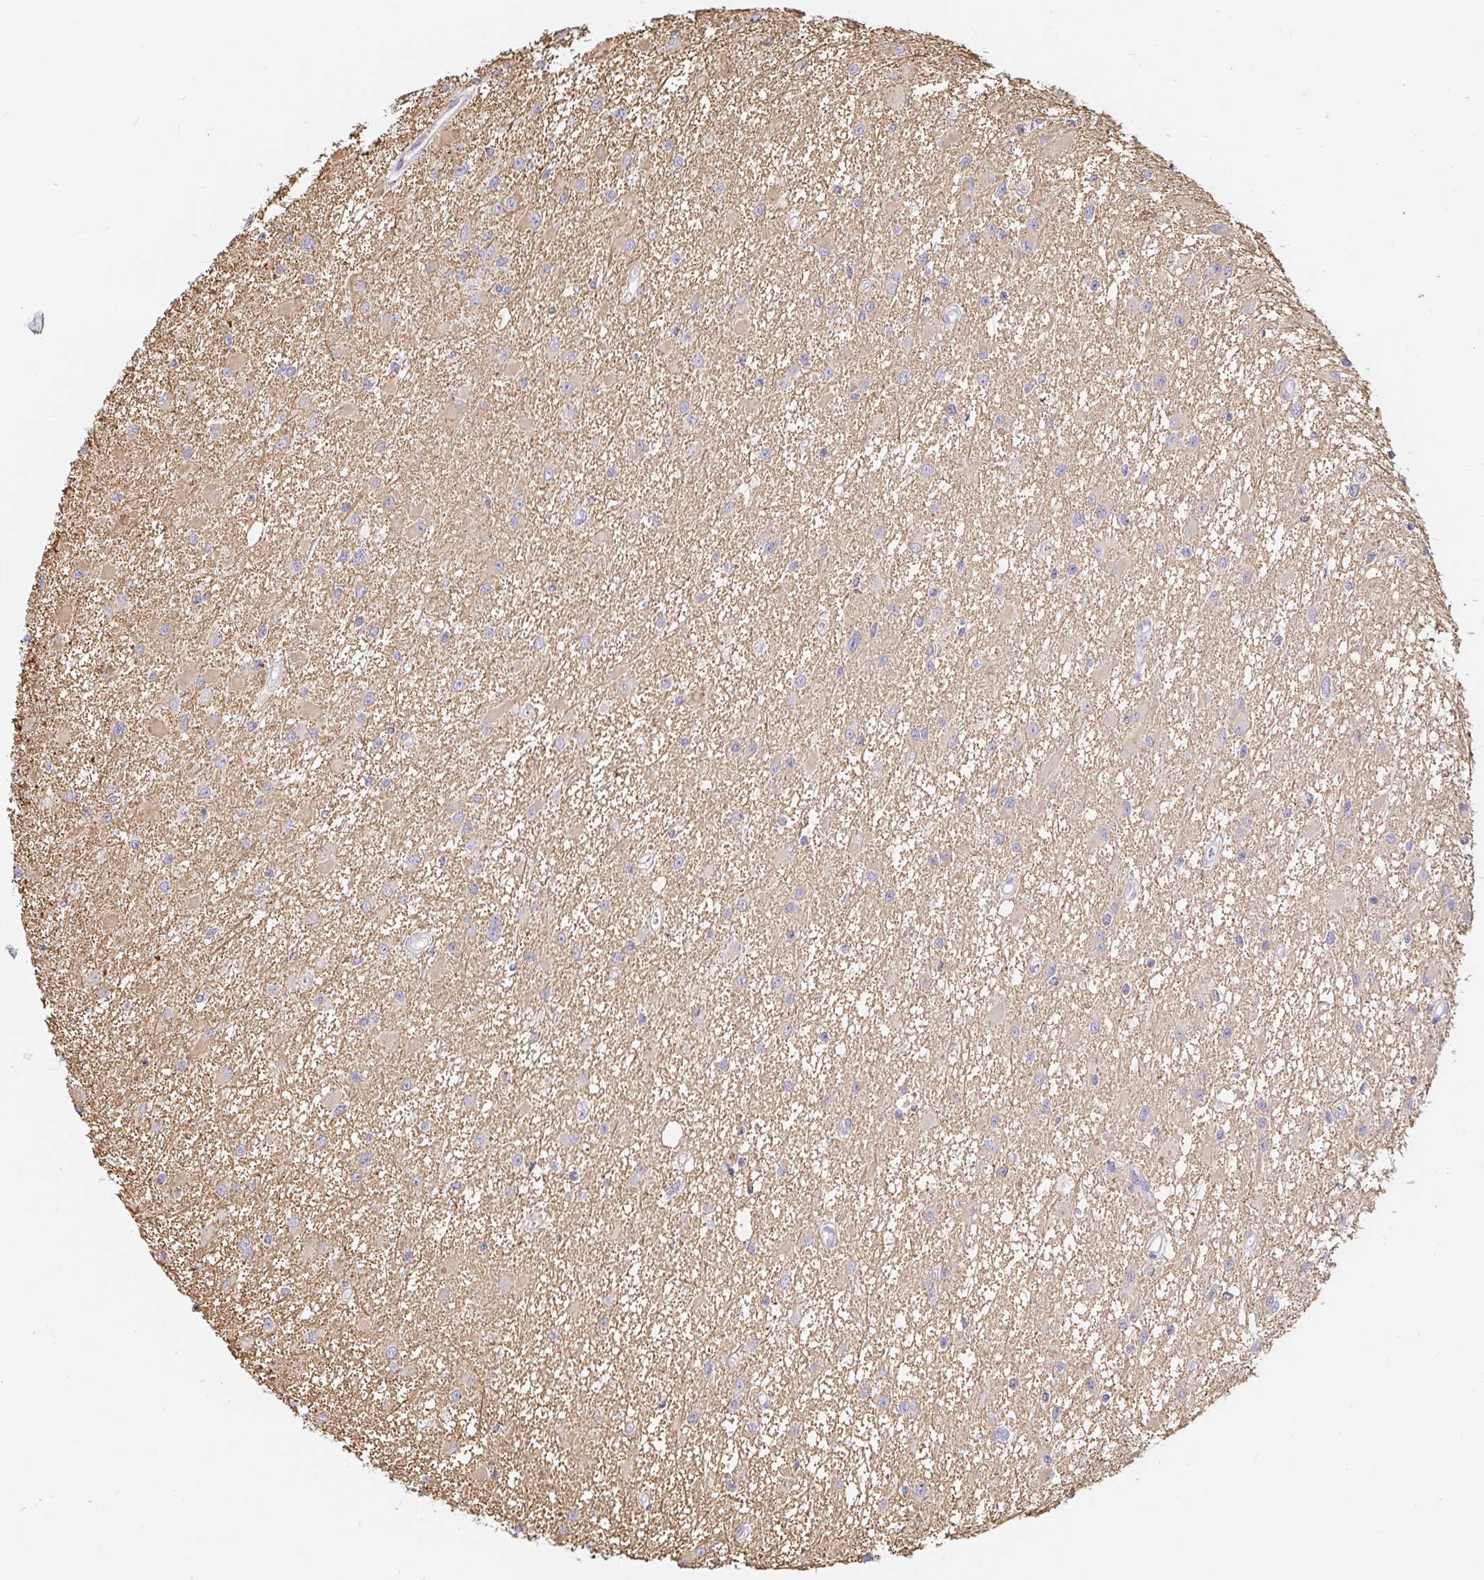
{"staining": {"intensity": "negative", "quantity": "none", "location": "none"}, "tissue": "glioma", "cell_type": "Tumor cells", "image_type": "cancer", "snomed": [{"axis": "morphology", "description": "Glioma, malignant, High grade"}, {"axis": "topography", "description": "Brain"}], "caption": "Immunohistochemistry (IHC) histopathology image of neoplastic tissue: malignant high-grade glioma stained with DAB (3,3'-diaminobenzidine) demonstrates no significant protein positivity in tumor cells.", "gene": "NR2E1", "patient": {"sex": "male", "age": 54}}